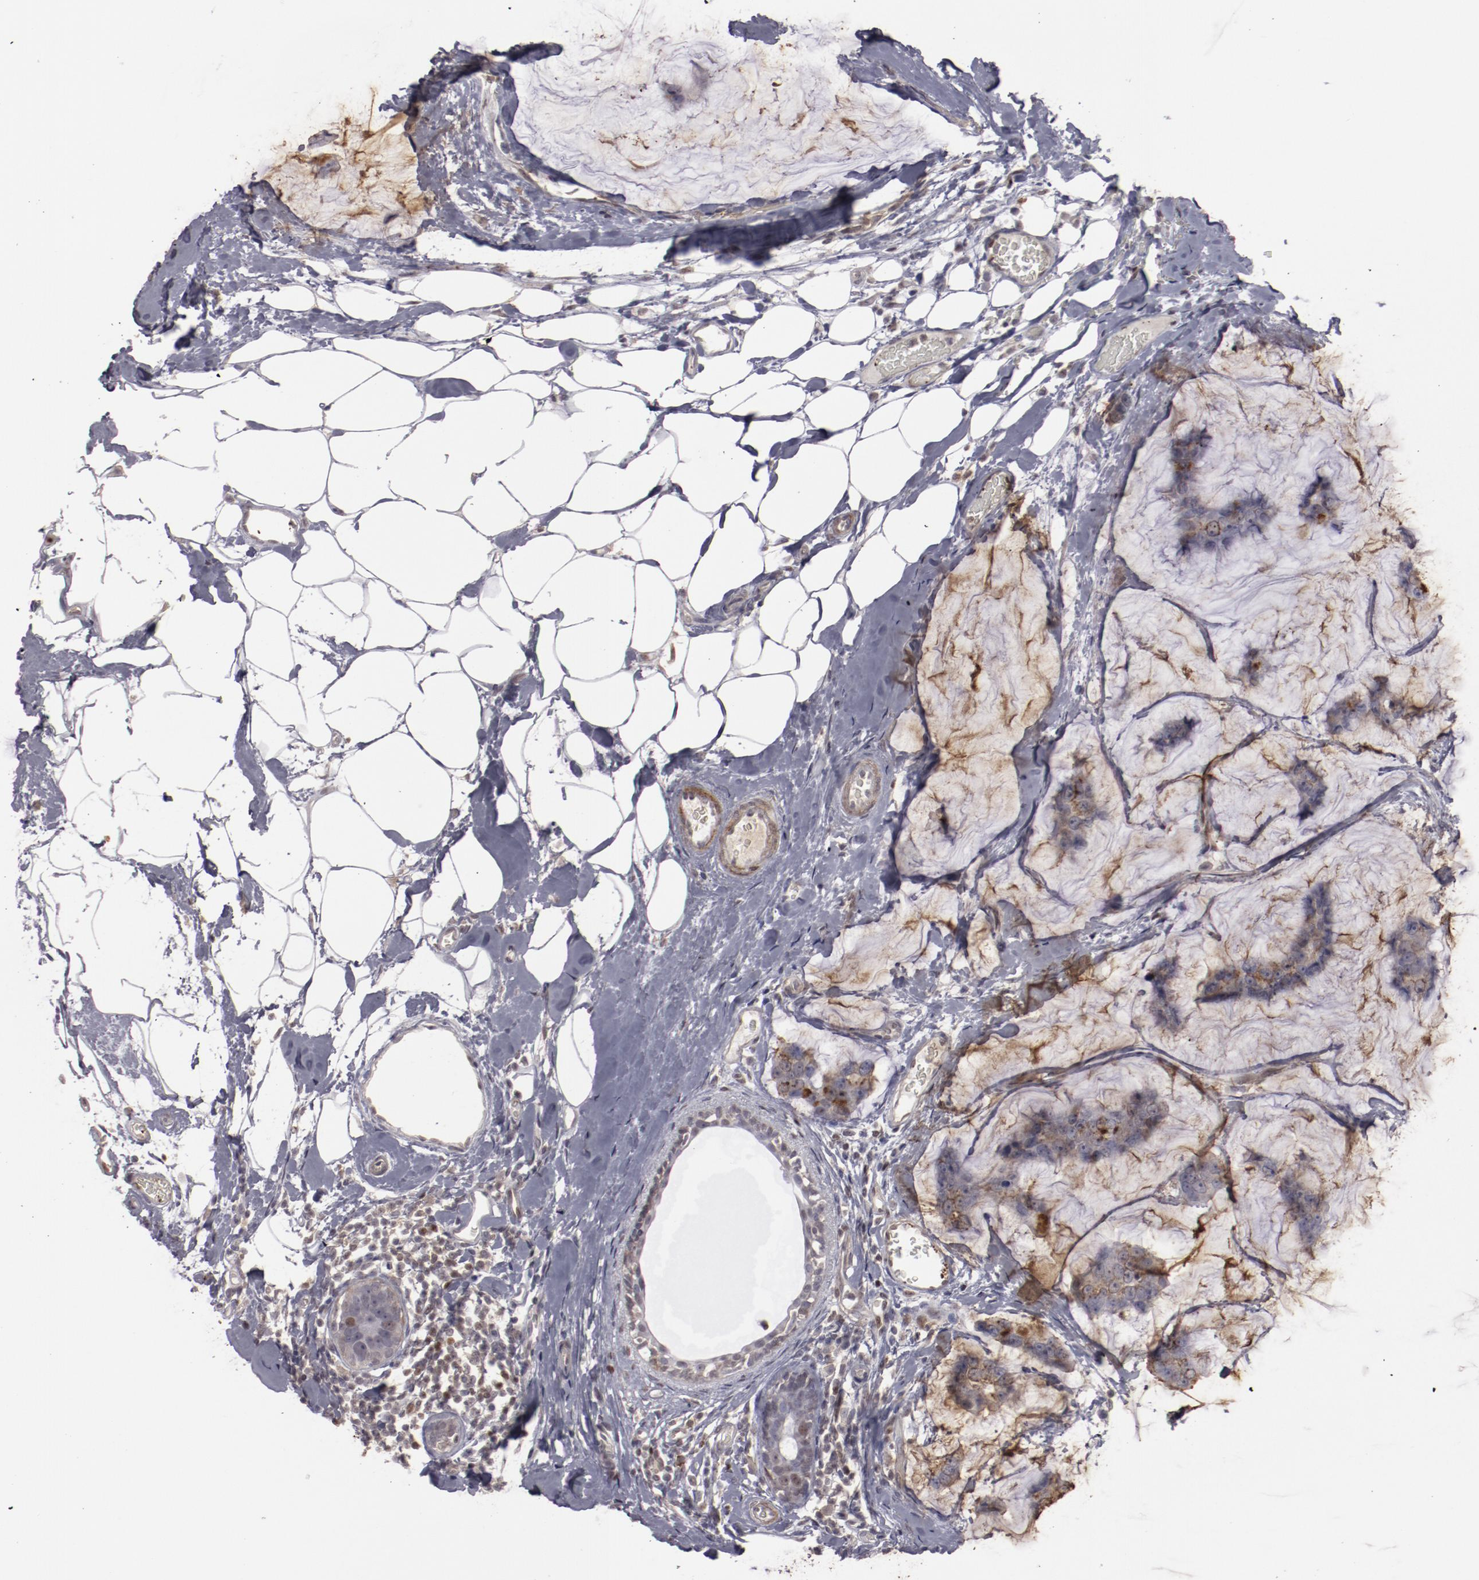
{"staining": {"intensity": "negative", "quantity": "none", "location": "none"}, "tissue": "breast cancer", "cell_type": "Tumor cells", "image_type": "cancer", "snomed": [{"axis": "morphology", "description": "Normal tissue, NOS"}, {"axis": "morphology", "description": "Duct carcinoma"}, {"axis": "topography", "description": "Breast"}], "caption": "There is no significant expression in tumor cells of breast infiltrating ductal carcinoma.", "gene": "LEF1", "patient": {"sex": "female", "age": 50}}